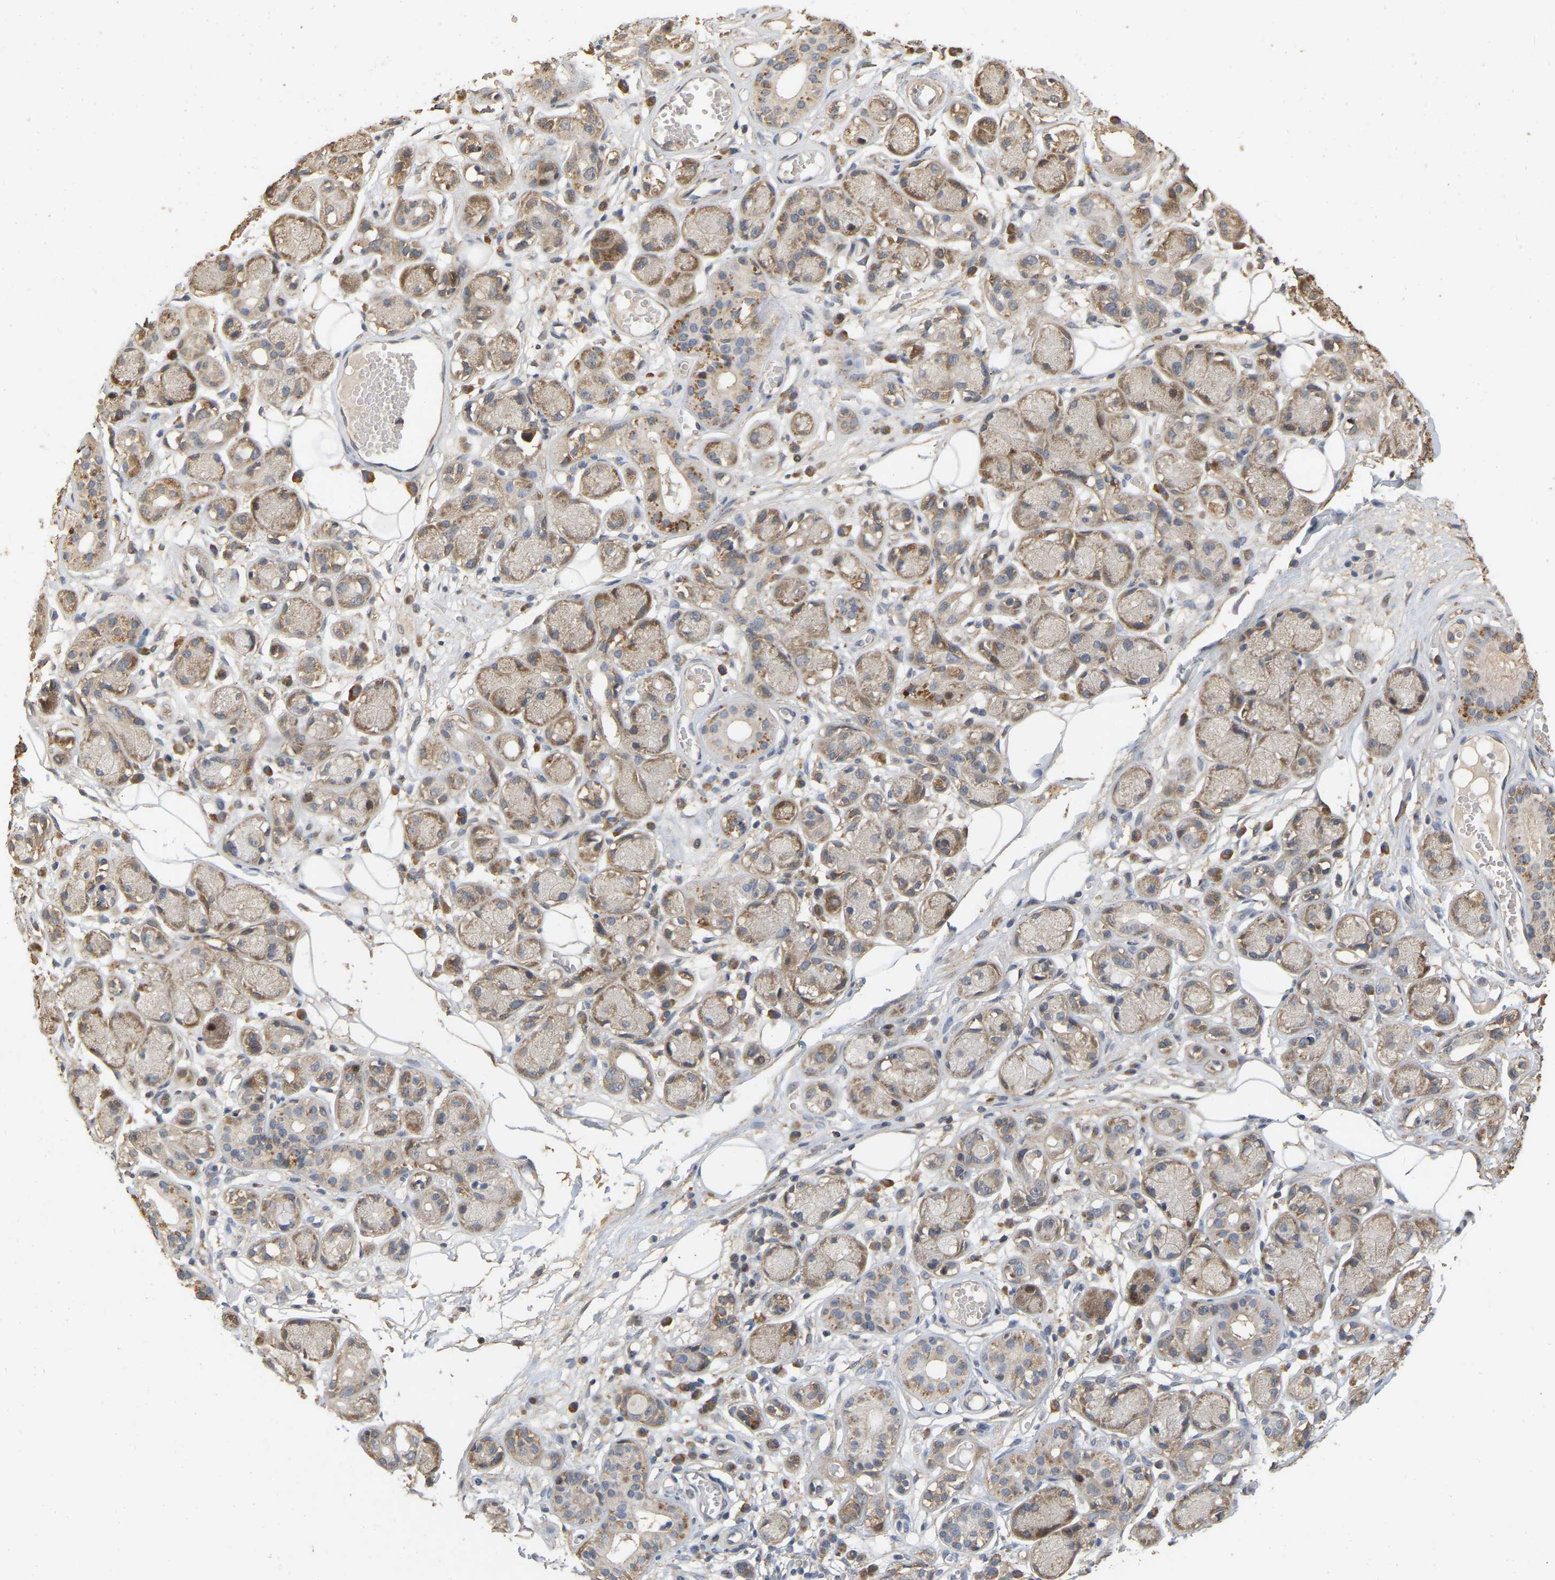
{"staining": {"intensity": "moderate", "quantity": ">75%", "location": "cytoplasmic/membranous"}, "tissue": "adipose tissue", "cell_type": "Adipocytes", "image_type": "normal", "snomed": [{"axis": "morphology", "description": "Normal tissue, NOS"}, {"axis": "morphology", "description": "Inflammation, NOS"}, {"axis": "topography", "description": "Salivary gland"}, {"axis": "topography", "description": "Peripheral nerve tissue"}], "caption": "Adipocytes reveal medium levels of moderate cytoplasmic/membranous staining in approximately >75% of cells in unremarkable adipose tissue.", "gene": "NCS1", "patient": {"sex": "female", "age": 75}}